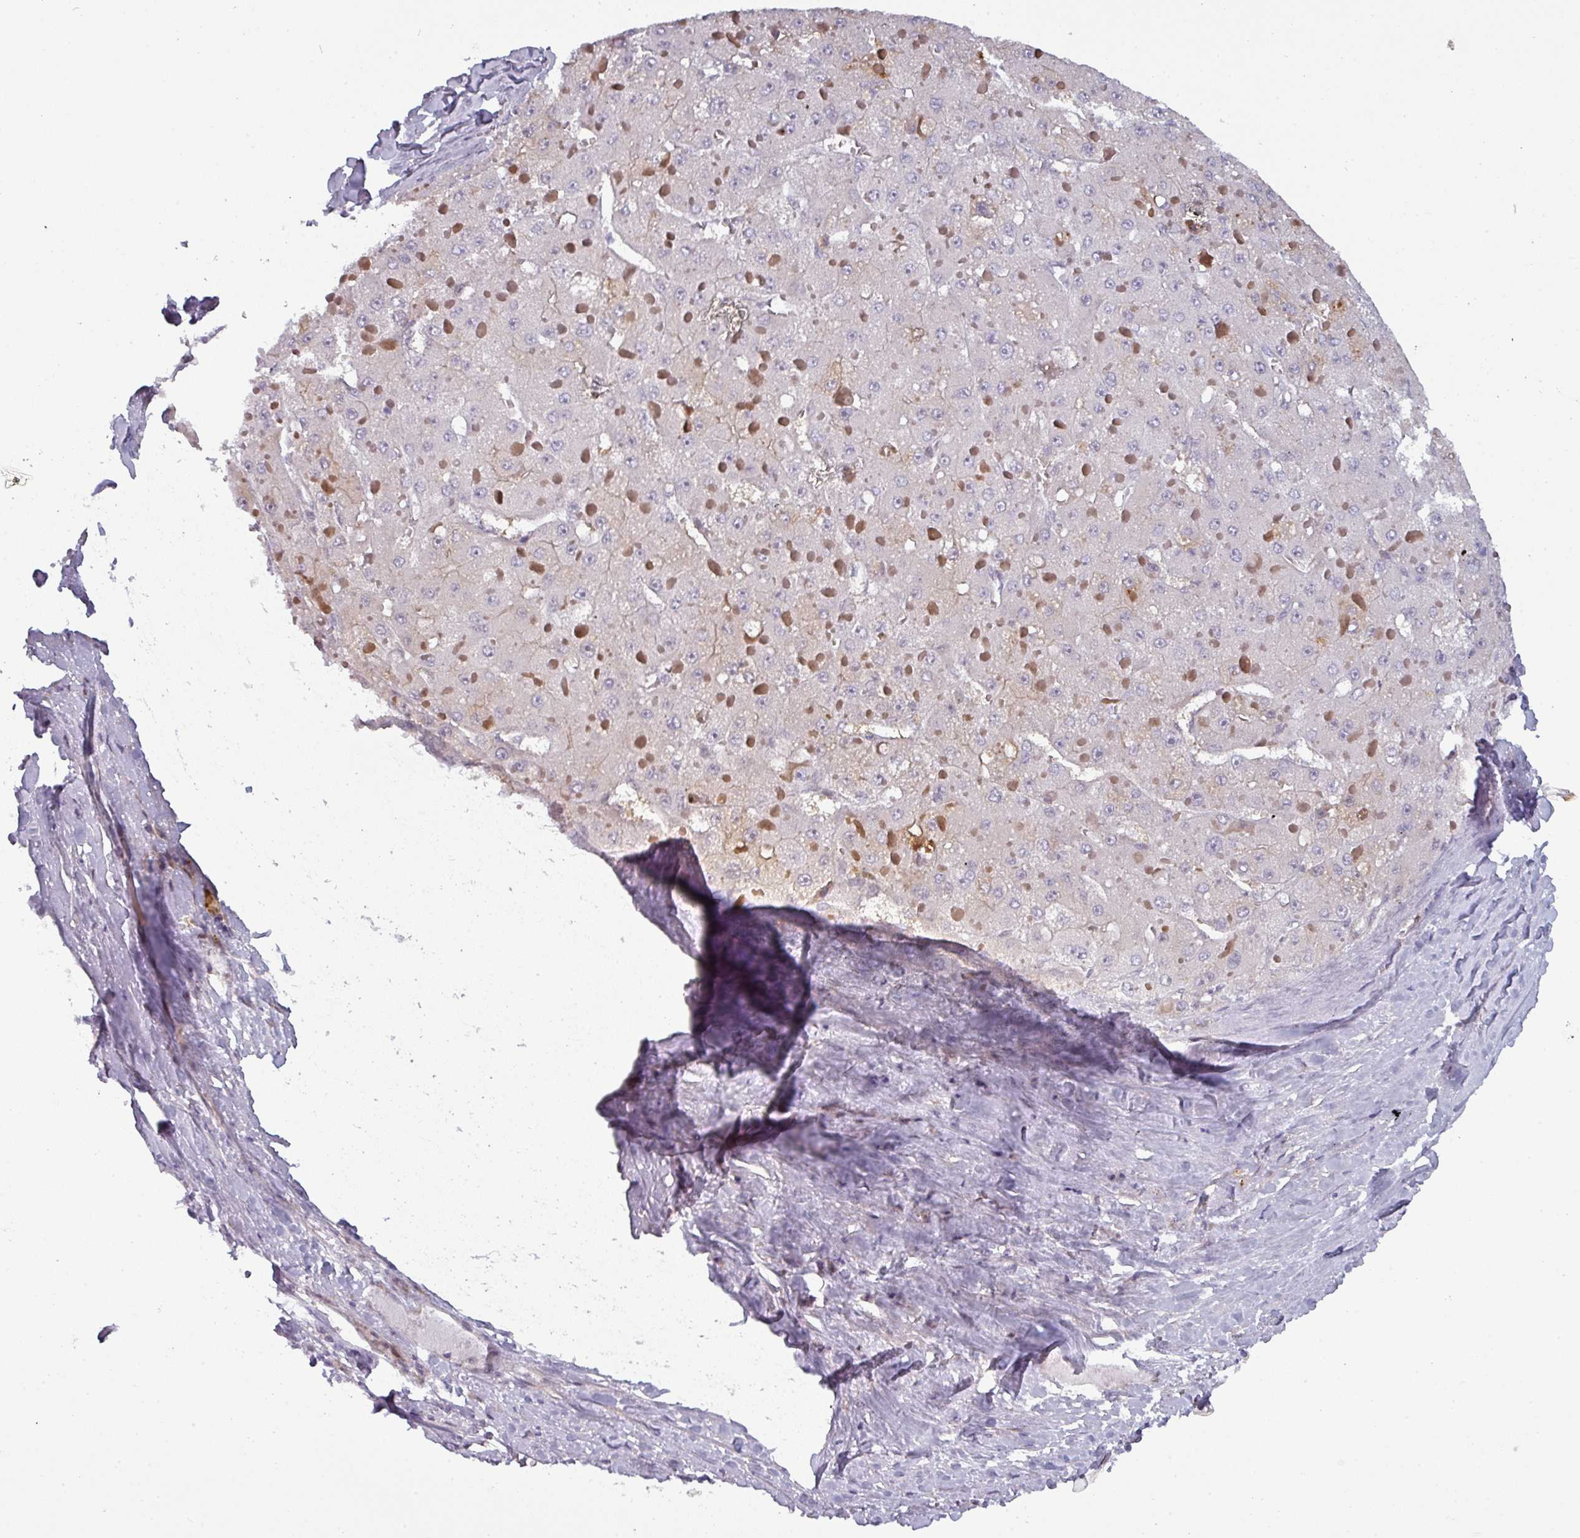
{"staining": {"intensity": "negative", "quantity": "none", "location": "none"}, "tissue": "liver cancer", "cell_type": "Tumor cells", "image_type": "cancer", "snomed": [{"axis": "morphology", "description": "Carcinoma, Hepatocellular, NOS"}, {"axis": "topography", "description": "Liver"}], "caption": "Immunohistochemistry micrograph of liver cancer (hepatocellular carcinoma) stained for a protein (brown), which exhibits no positivity in tumor cells.", "gene": "PRAMEF12", "patient": {"sex": "female", "age": 73}}